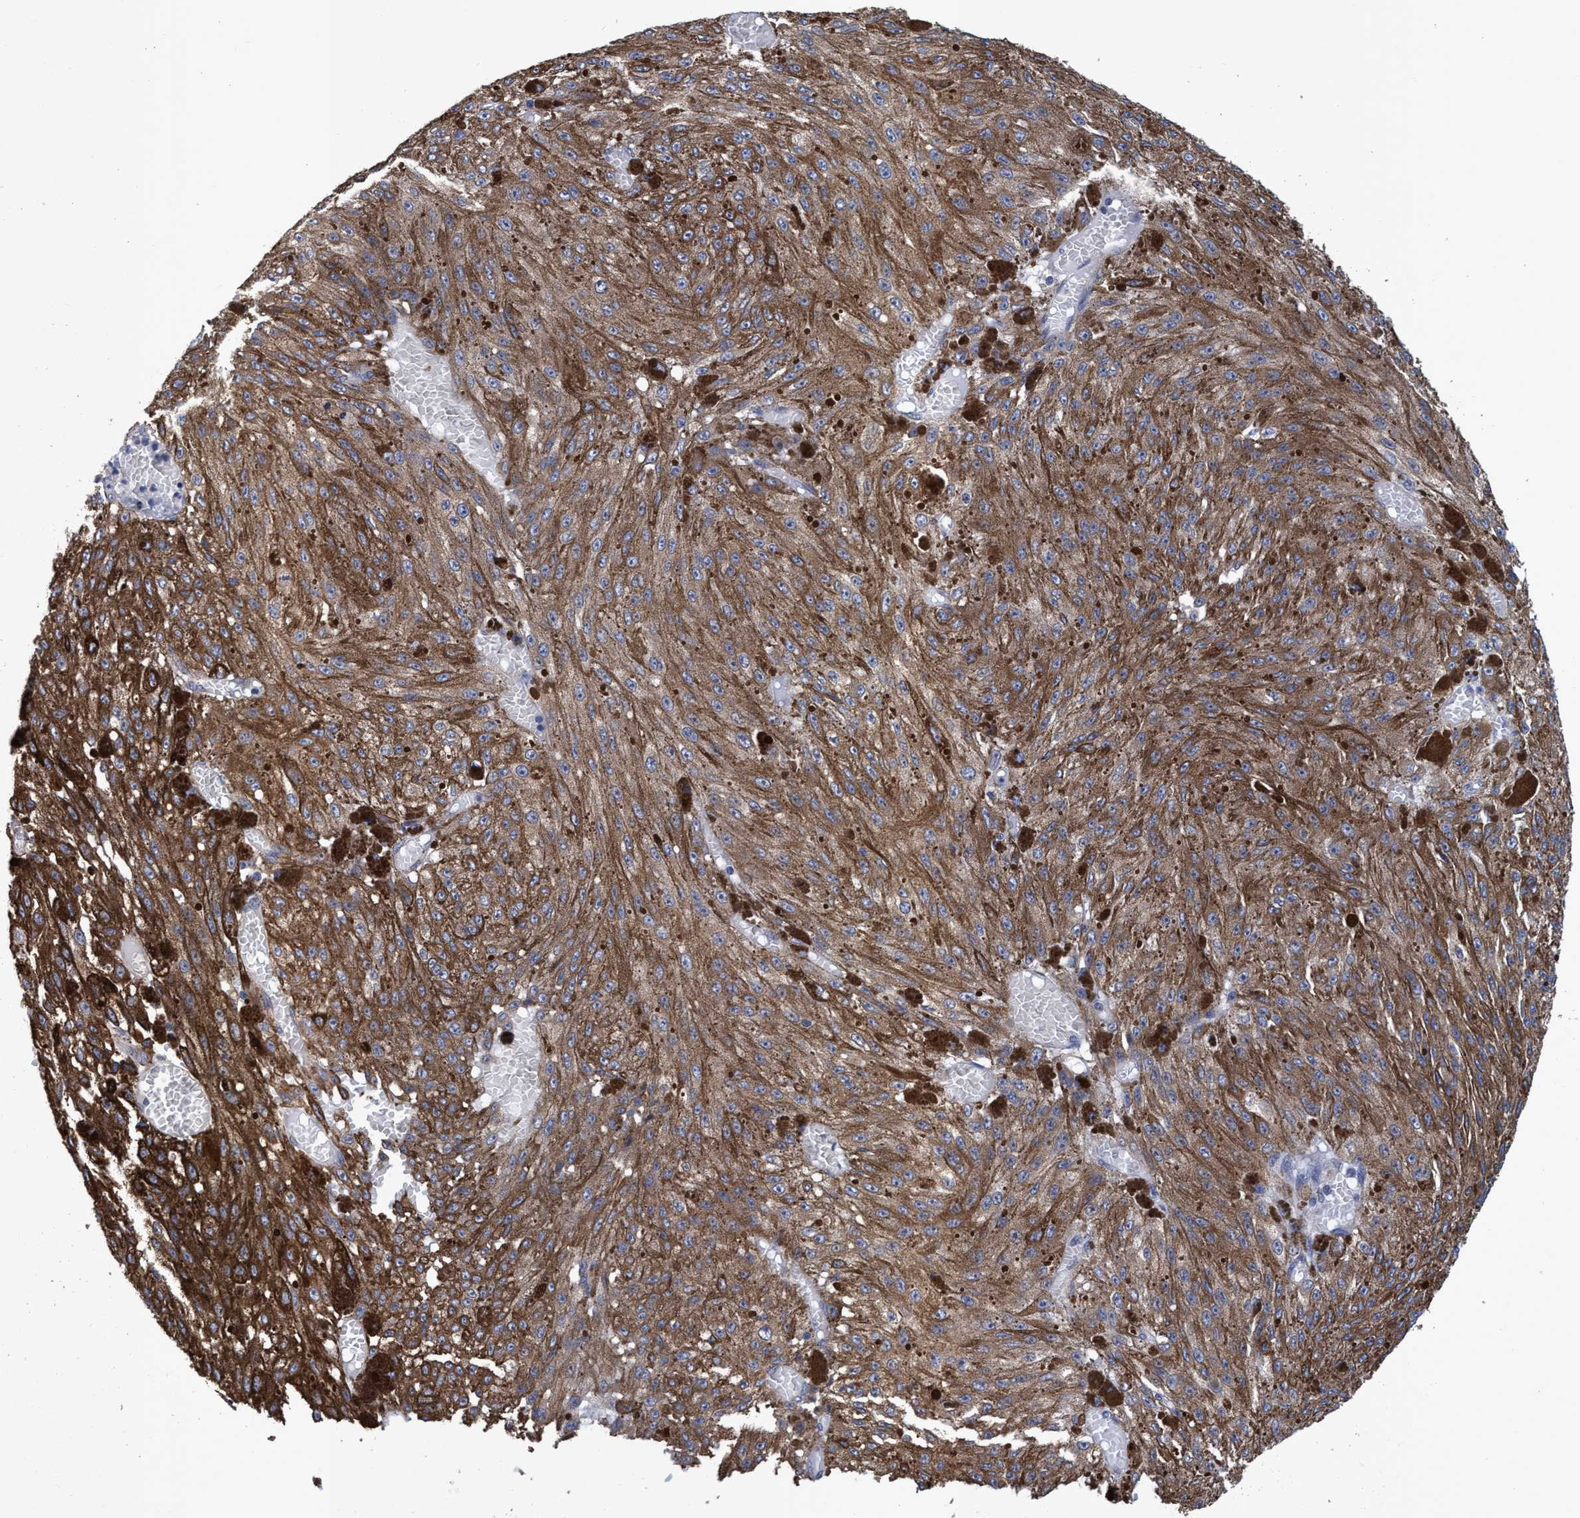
{"staining": {"intensity": "weak", "quantity": ">75%", "location": "cytoplasmic/membranous"}, "tissue": "melanoma", "cell_type": "Tumor cells", "image_type": "cancer", "snomed": [{"axis": "morphology", "description": "Malignant melanoma, NOS"}, {"axis": "topography", "description": "Other"}], "caption": "High-magnification brightfield microscopy of malignant melanoma stained with DAB (brown) and counterstained with hematoxylin (blue). tumor cells exhibit weak cytoplasmic/membranous expression is seen in approximately>75% of cells.", "gene": "CALCOCO2", "patient": {"sex": "male", "age": 79}}